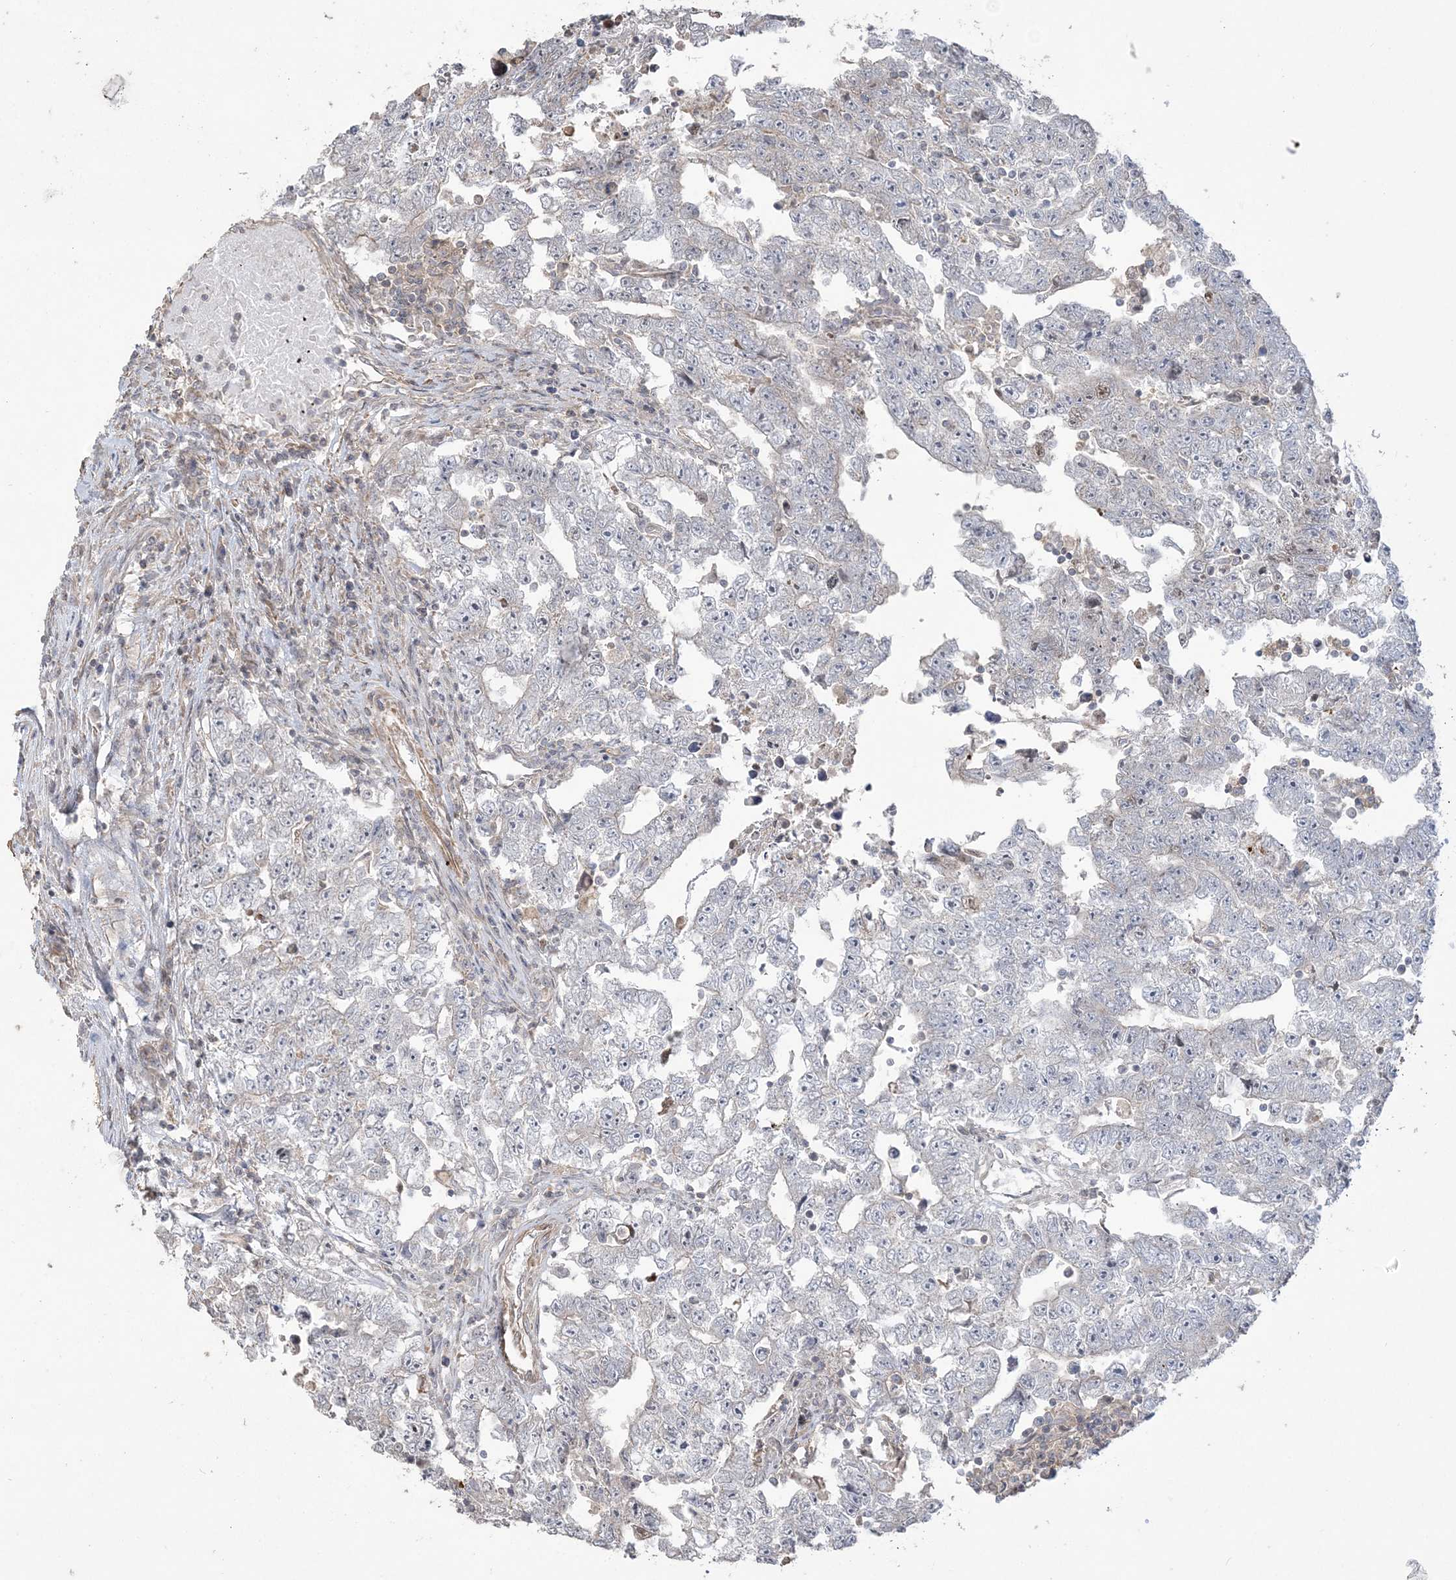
{"staining": {"intensity": "negative", "quantity": "none", "location": "none"}, "tissue": "testis cancer", "cell_type": "Tumor cells", "image_type": "cancer", "snomed": [{"axis": "morphology", "description": "Carcinoma, Embryonal, NOS"}, {"axis": "topography", "description": "Testis"}], "caption": "Immunohistochemistry (IHC) photomicrograph of neoplastic tissue: human embryonal carcinoma (testis) stained with DAB (3,3'-diaminobenzidine) reveals no significant protein expression in tumor cells.", "gene": "SCLT1", "patient": {"sex": "male", "age": 25}}